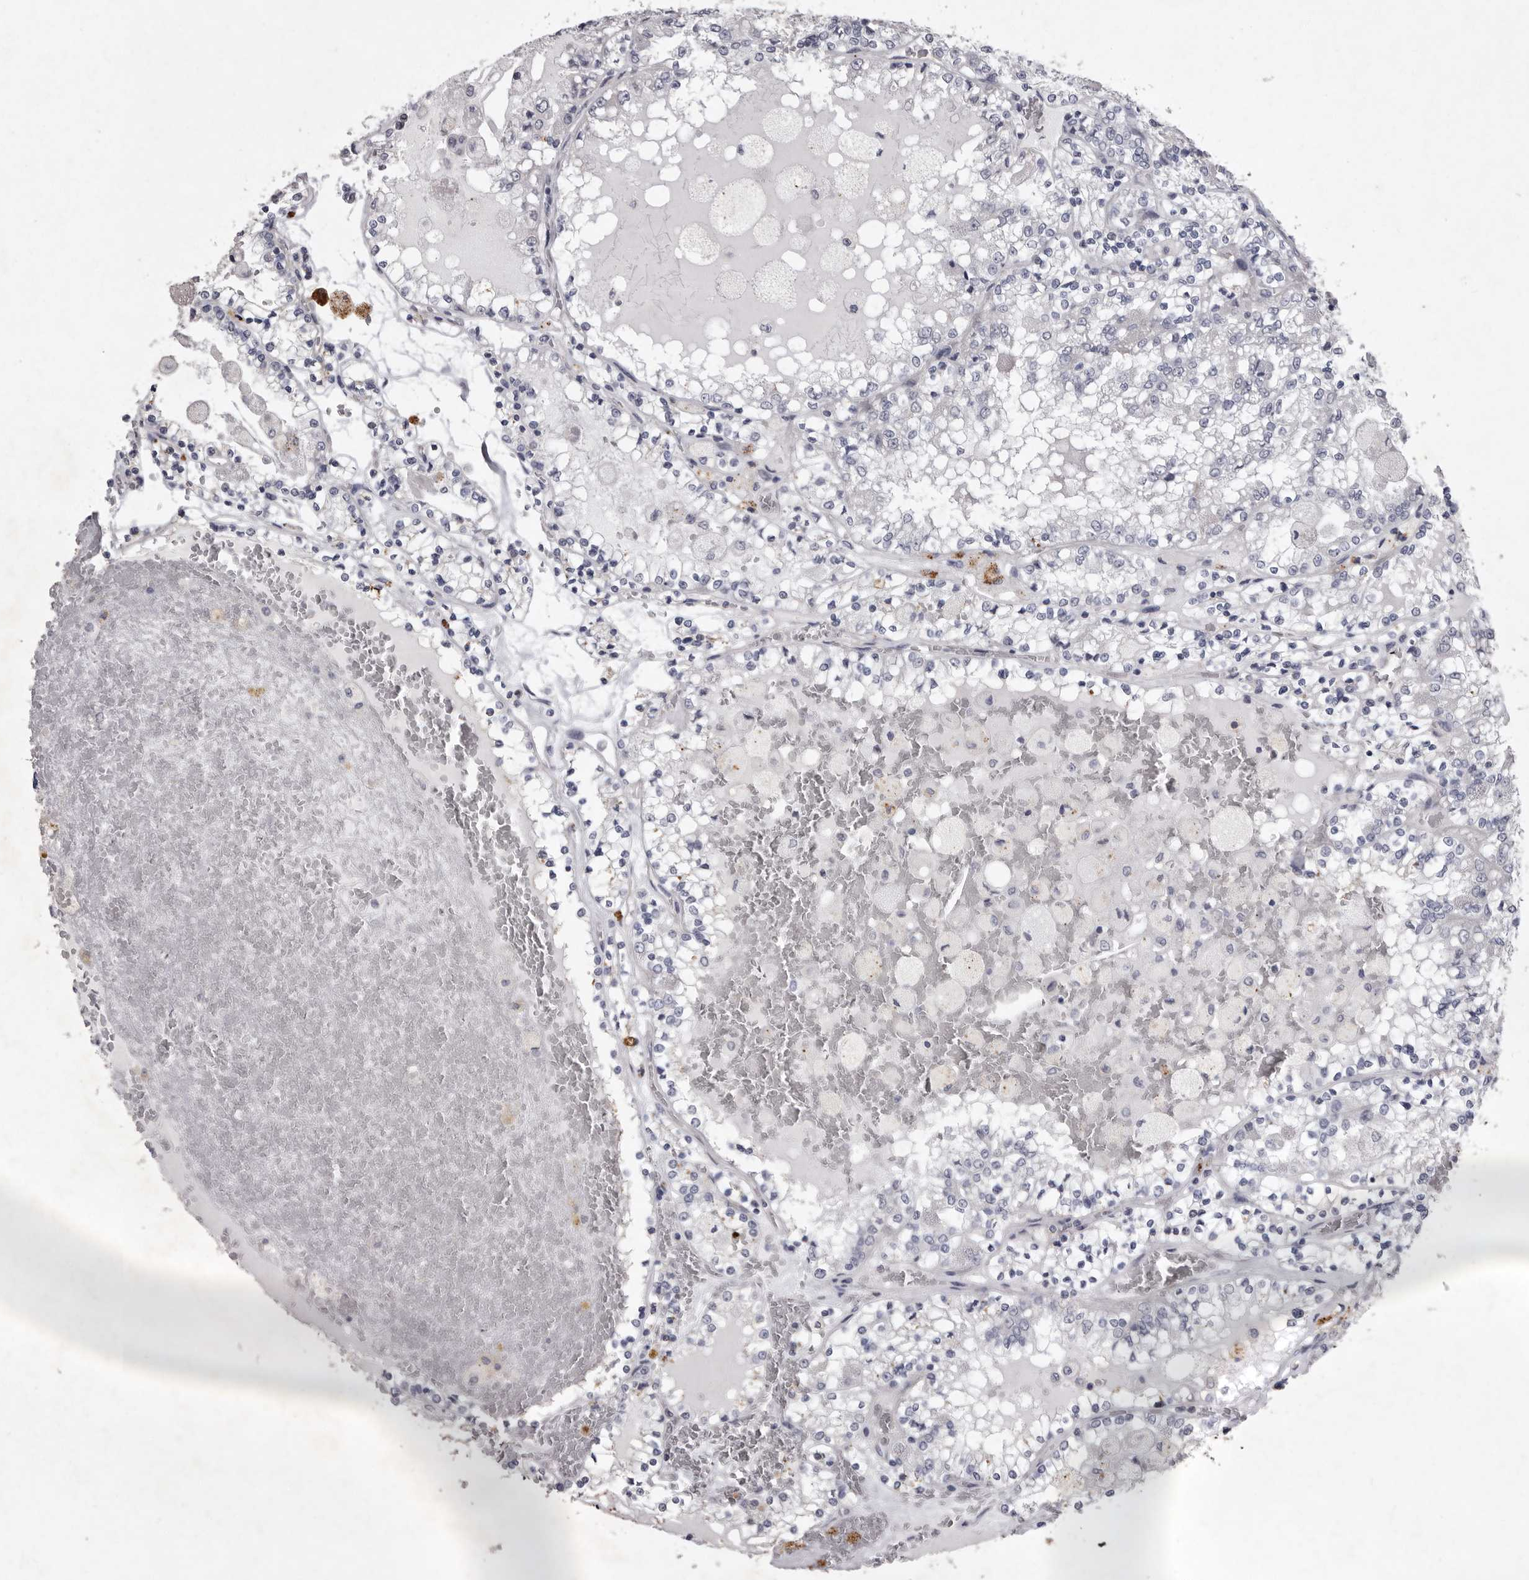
{"staining": {"intensity": "negative", "quantity": "none", "location": "none"}, "tissue": "renal cancer", "cell_type": "Tumor cells", "image_type": "cancer", "snomed": [{"axis": "morphology", "description": "Adenocarcinoma, NOS"}, {"axis": "topography", "description": "Kidney"}], "caption": "Tumor cells are negative for brown protein staining in renal adenocarcinoma.", "gene": "NKAIN4", "patient": {"sex": "female", "age": 56}}